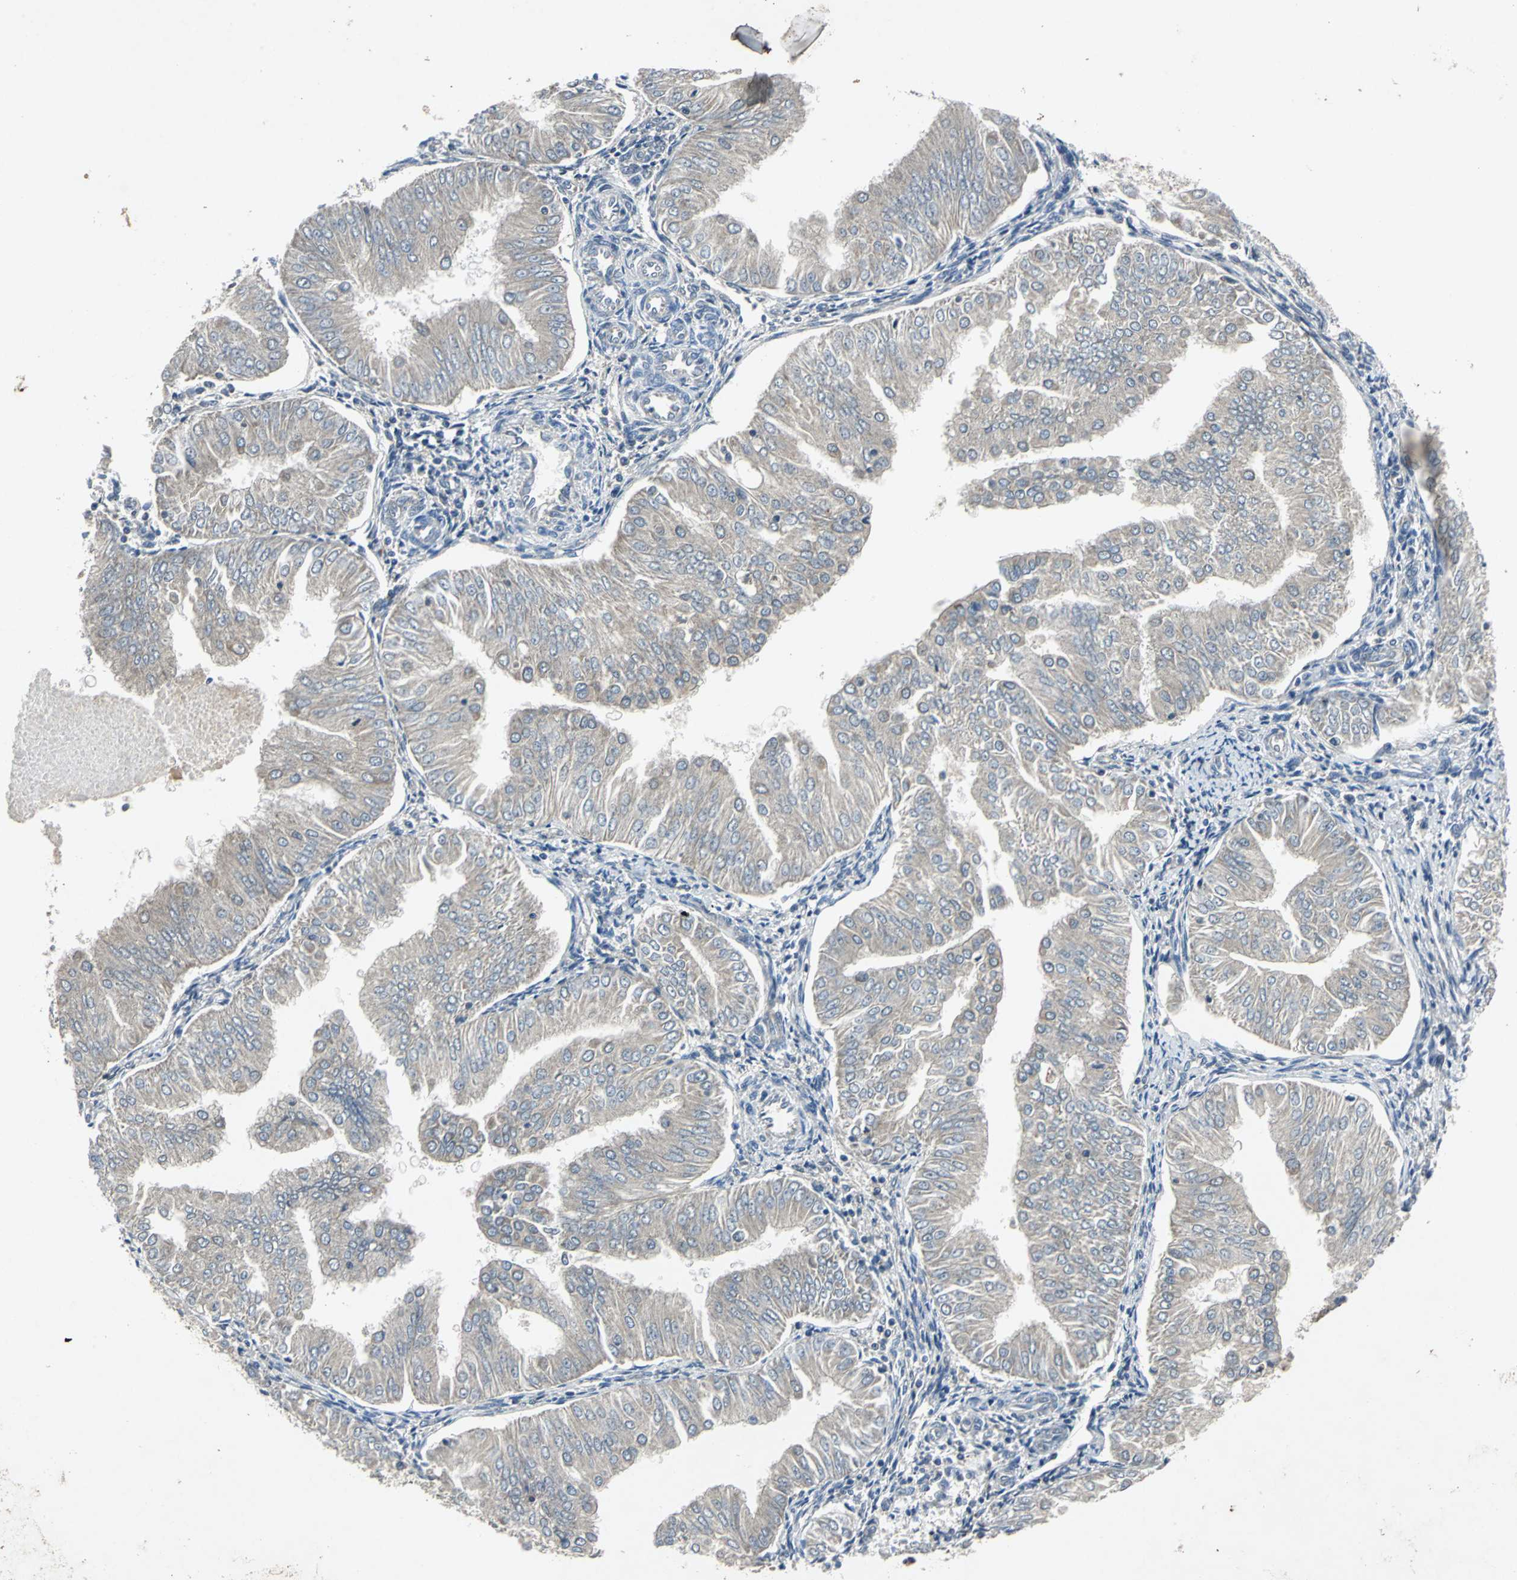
{"staining": {"intensity": "weak", "quantity": ">75%", "location": "cytoplasmic/membranous"}, "tissue": "endometrial cancer", "cell_type": "Tumor cells", "image_type": "cancer", "snomed": [{"axis": "morphology", "description": "Adenocarcinoma, NOS"}, {"axis": "topography", "description": "Endometrium"}], "caption": "Protein staining of endometrial cancer tissue exhibits weak cytoplasmic/membranous positivity in approximately >75% of tumor cells. The staining was performed using DAB, with brown indicating positive protein expression. Nuclei are stained blue with hematoxylin.", "gene": "SLC2A13", "patient": {"sex": "female", "age": 53}}